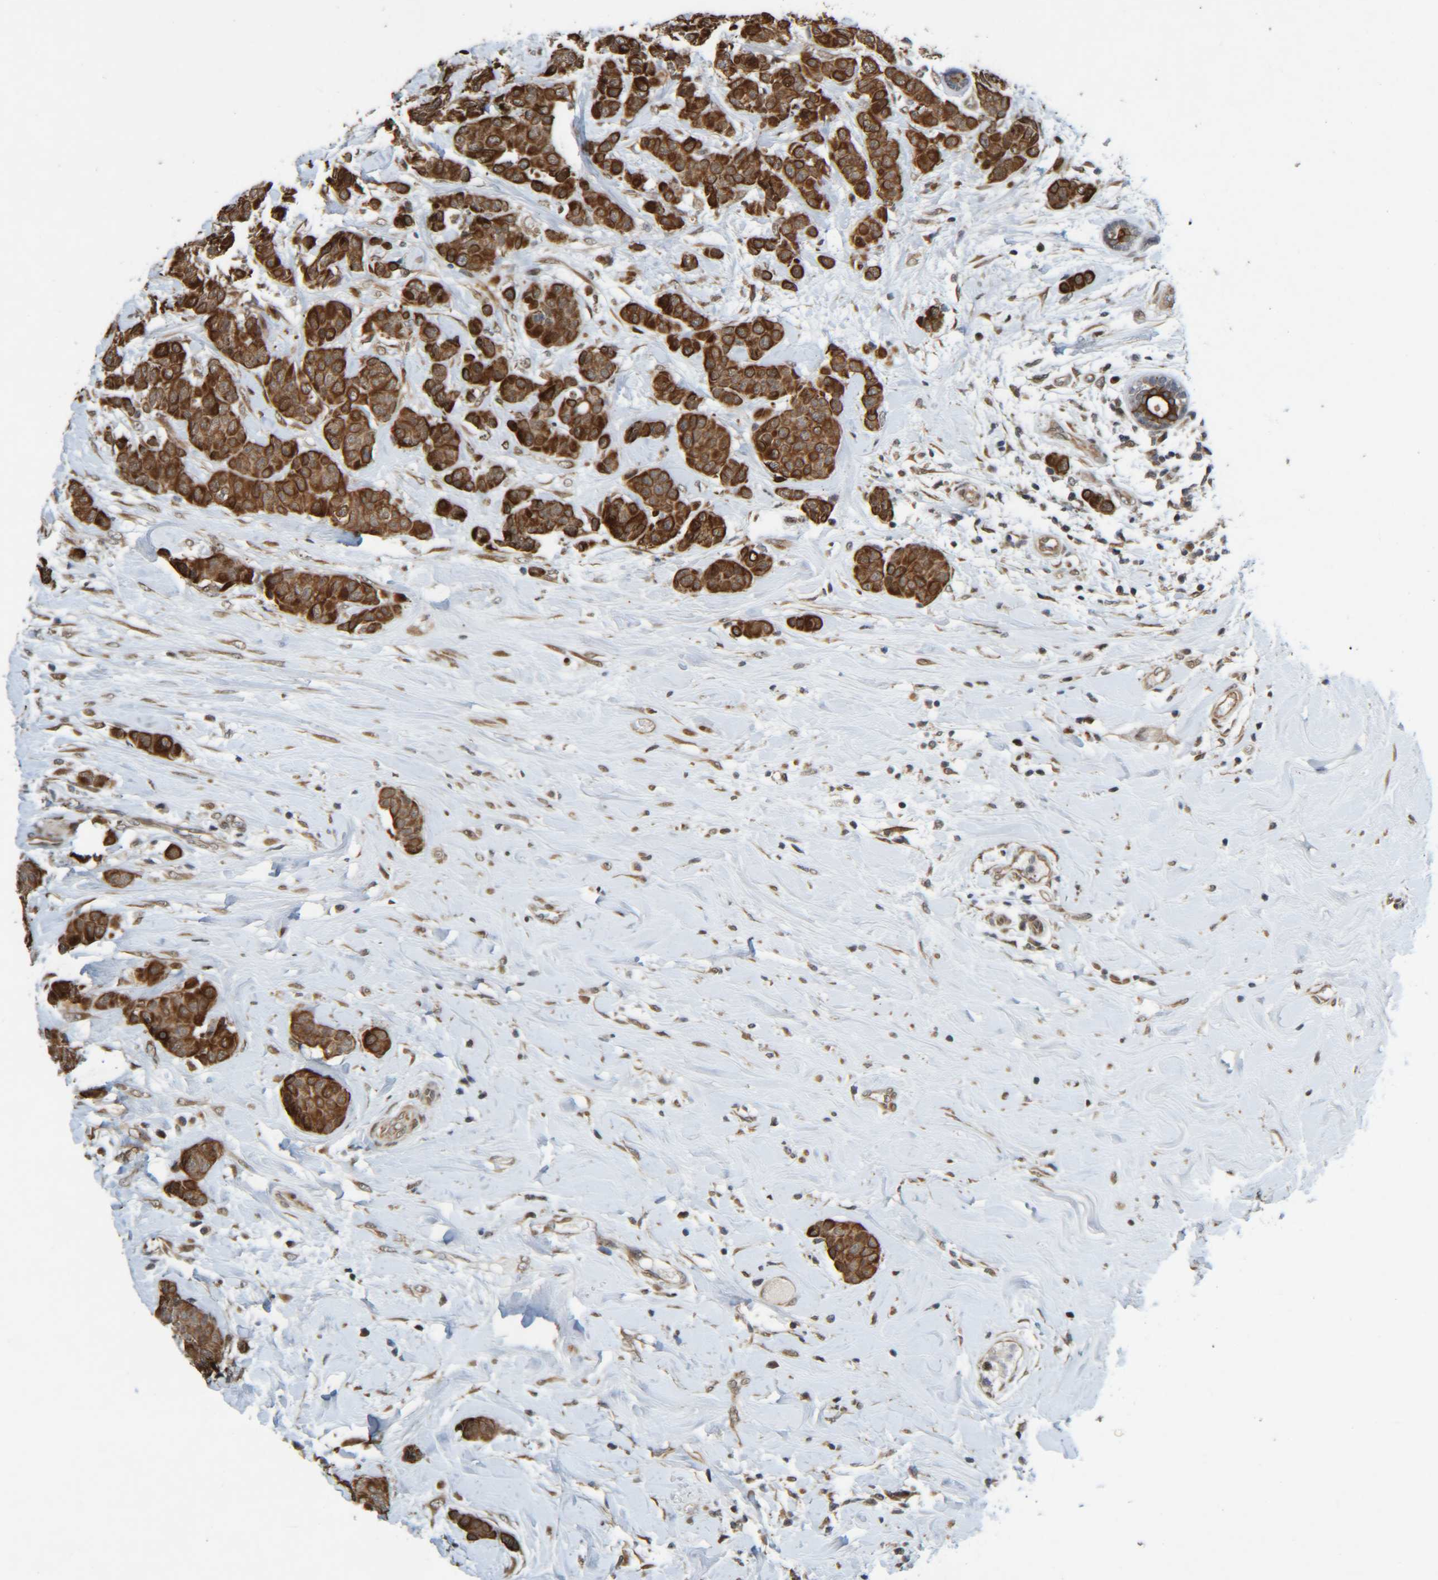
{"staining": {"intensity": "strong", "quantity": ">75%", "location": "cytoplasmic/membranous"}, "tissue": "breast cancer", "cell_type": "Tumor cells", "image_type": "cancer", "snomed": [{"axis": "morphology", "description": "Normal tissue, NOS"}, {"axis": "morphology", "description": "Duct carcinoma"}, {"axis": "topography", "description": "Breast"}], "caption": "The image reveals a brown stain indicating the presence of a protein in the cytoplasmic/membranous of tumor cells in invasive ductal carcinoma (breast).", "gene": "CCDC57", "patient": {"sex": "female", "age": 40}}